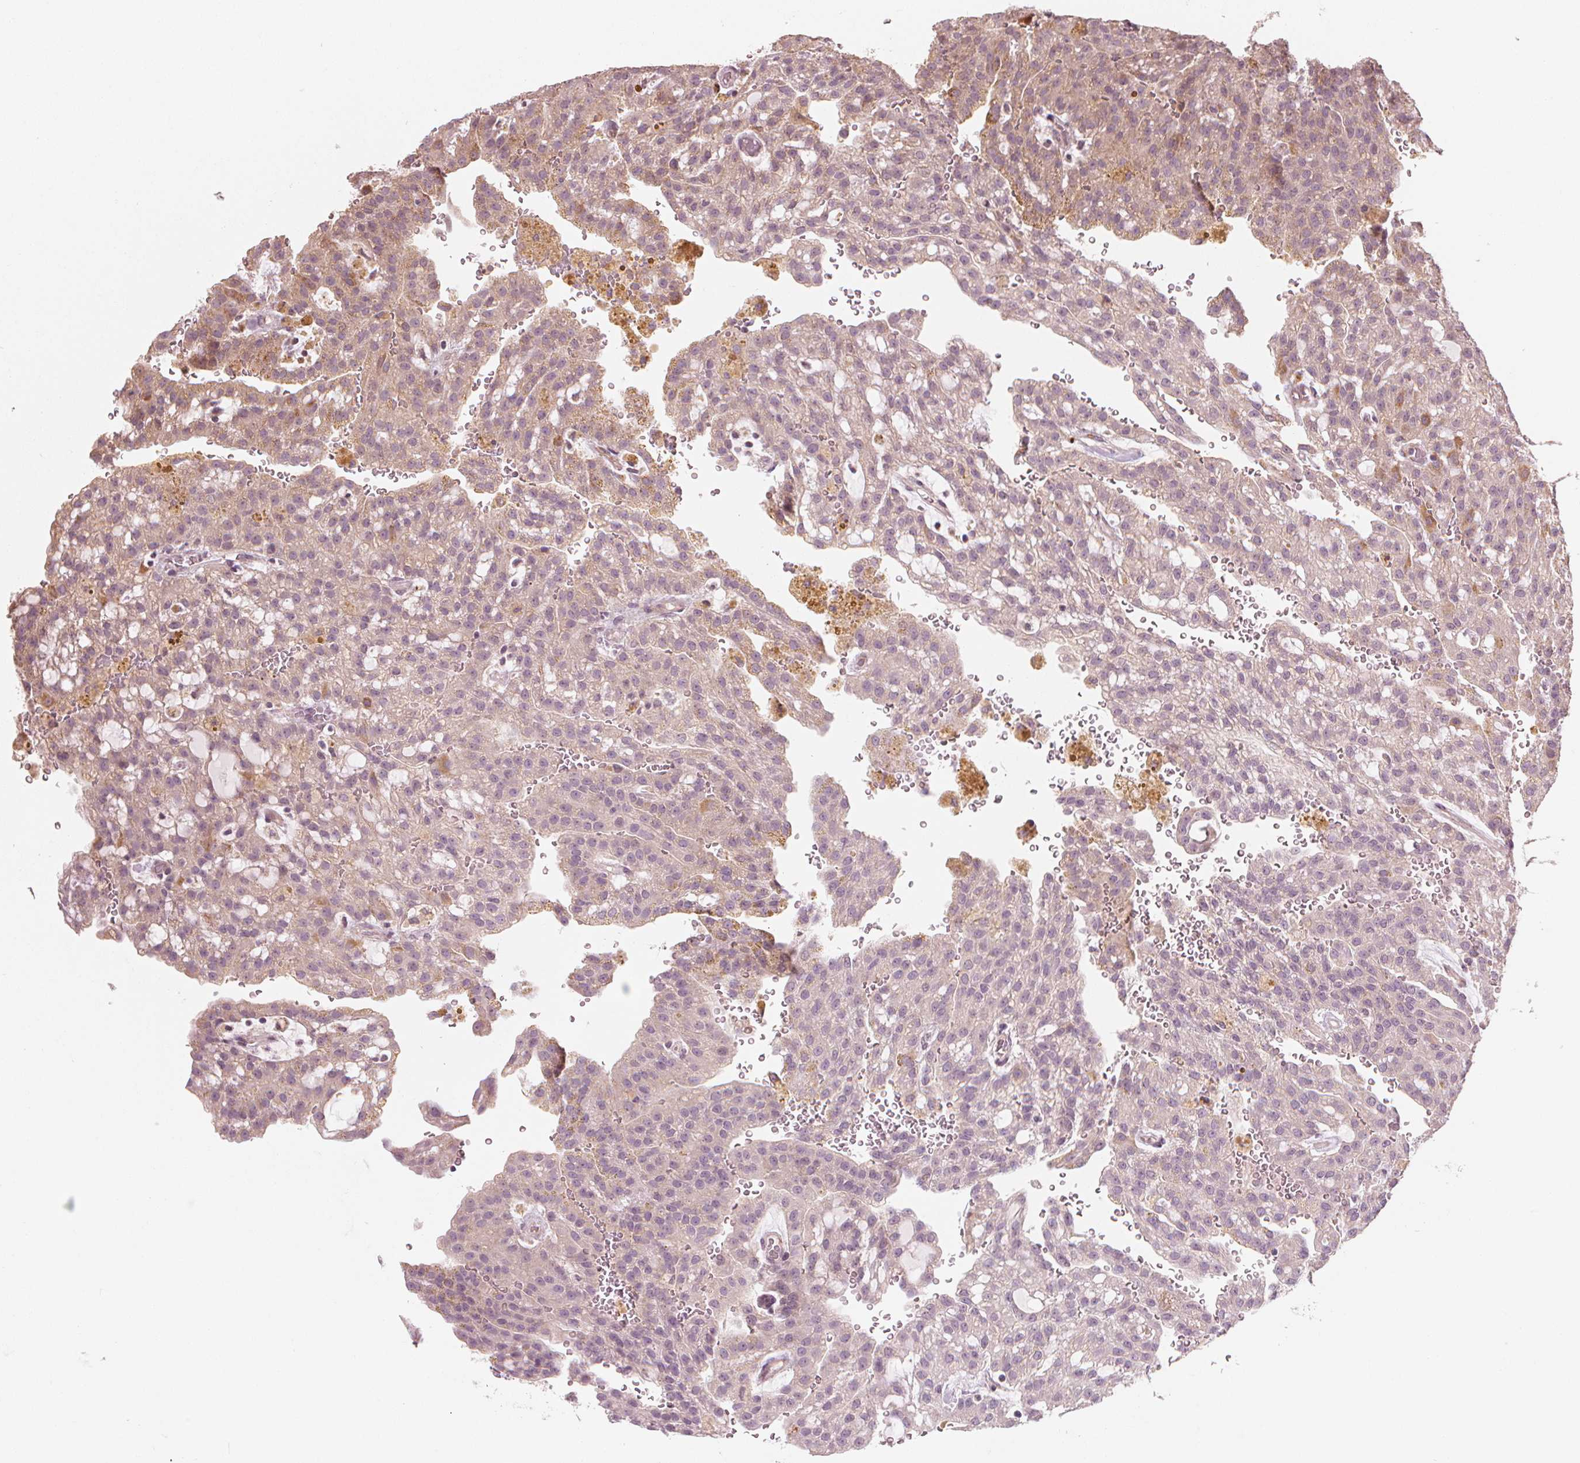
{"staining": {"intensity": "negative", "quantity": "none", "location": "none"}, "tissue": "renal cancer", "cell_type": "Tumor cells", "image_type": "cancer", "snomed": [{"axis": "morphology", "description": "Adenocarcinoma, NOS"}, {"axis": "topography", "description": "Kidney"}], "caption": "This is an immunohistochemistry (IHC) histopathology image of renal adenocarcinoma. There is no positivity in tumor cells.", "gene": "CLBA1", "patient": {"sex": "male", "age": 63}}